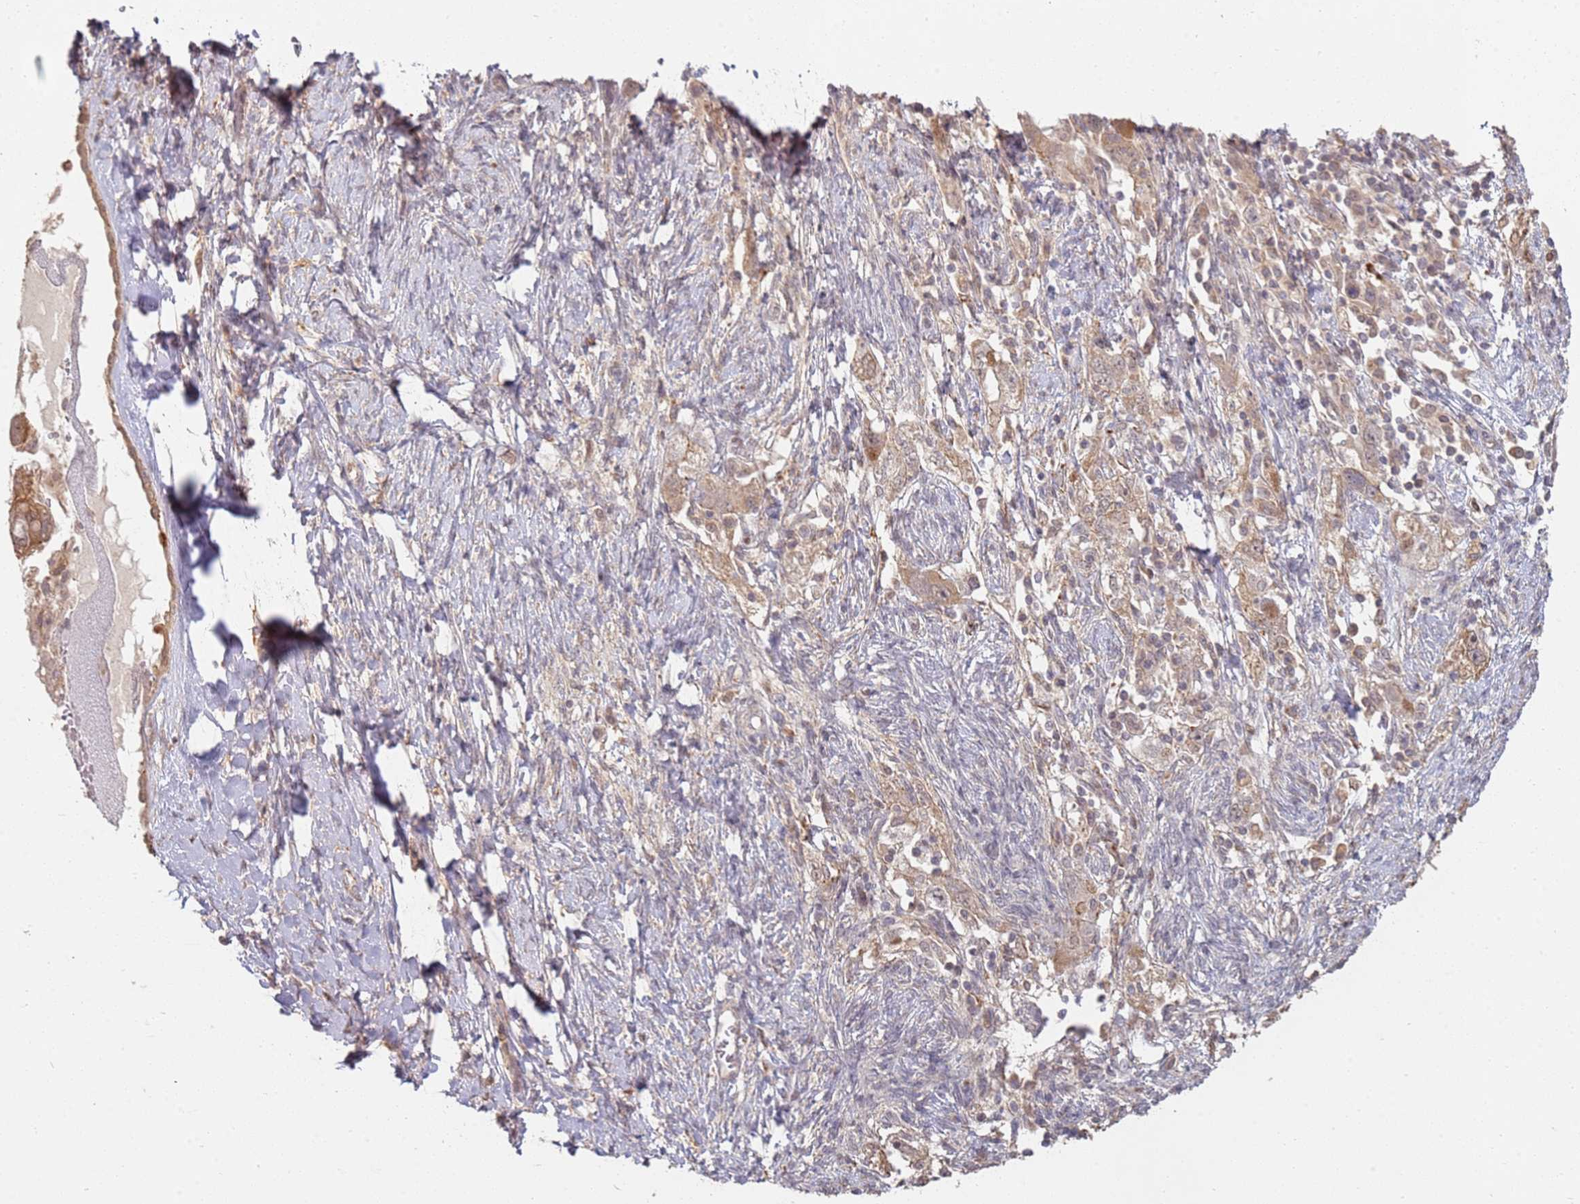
{"staining": {"intensity": "weak", "quantity": ">75%", "location": "cytoplasmic/membranous"}, "tissue": "ovarian cancer", "cell_type": "Tumor cells", "image_type": "cancer", "snomed": [{"axis": "morphology", "description": "Carcinoma, NOS"}, {"axis": "morphology", "description": "Cystadenocarcinoma, serous, NOS"}, {"axis": "topography", "description": "Ovary"}], "caption": "High-power microscopy captured an immunohistochemistry (IHC) image of ovarian cancer (carcinoma), revealing weak cytoplasmic/membranous expression in approximately >75% of tumor cells. (DAB (3,3'-diaminobenzidine) IHC with brightfield microscopy, high magnification).", "gene": "MPEG1", "patient": {"sex": "female", "age": 69}}